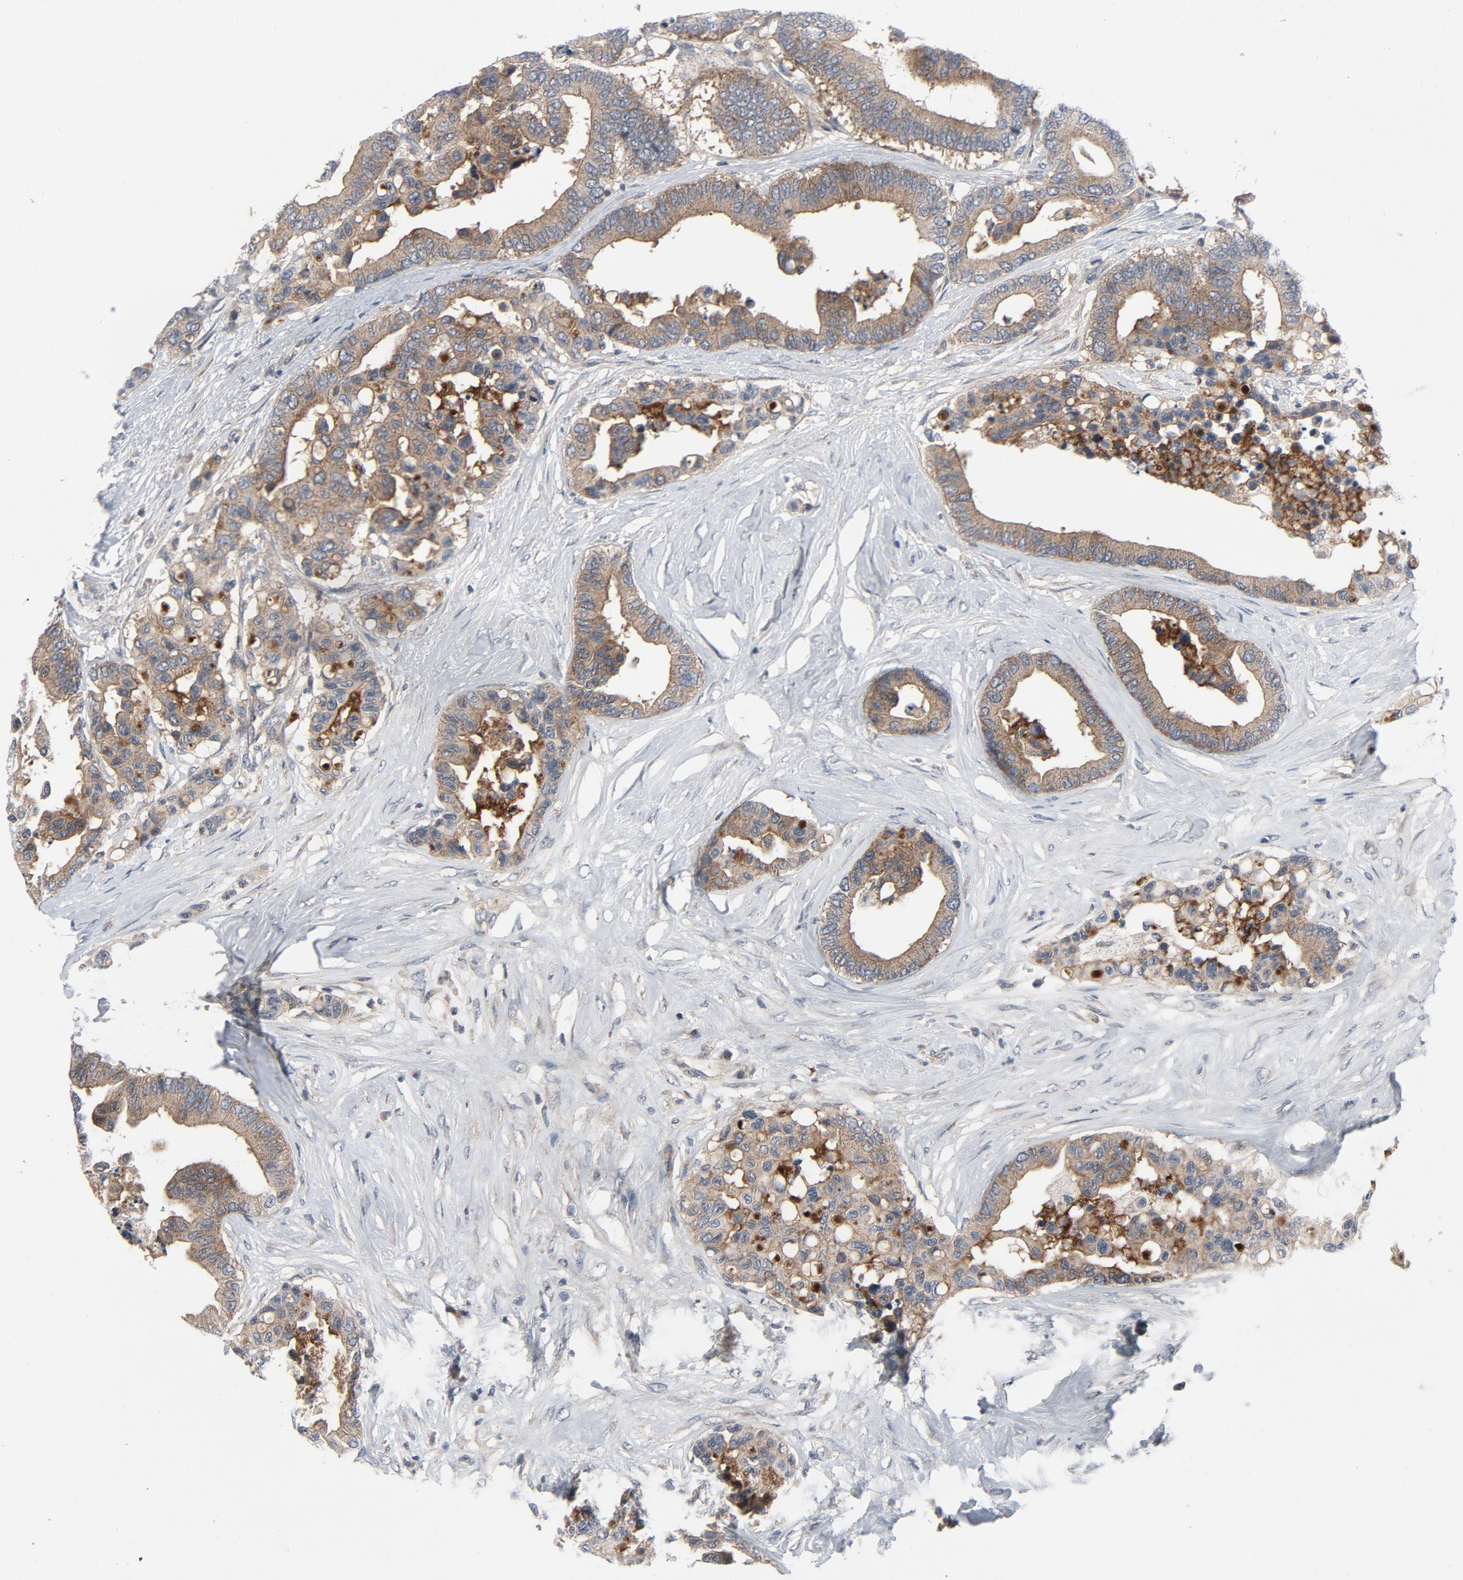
{"staining": {"intensity": "moderate", "quantity": ">75%", "location": "cytoplasmic/membranous"}, "tissue": "colorectal cancer", "cell_type": "Tumor cells", "image_type": "cancer", "snomed": [{"axis": "morphology", "description": "Adenocarcinoma, NOS"}, {"axis": "topography", "description": "Colon"}], "caption": "Immunohistochemical staining of human colorectal adenocarcinoma shows medium levels of moderate cytoplasmic/membranous protein staining in about >75% of tumor cells. (Brightfield microscopy of DAB IHC at high magnification).", "gene": "TSG101", "patient": {"sex": "male", "age": 82}}